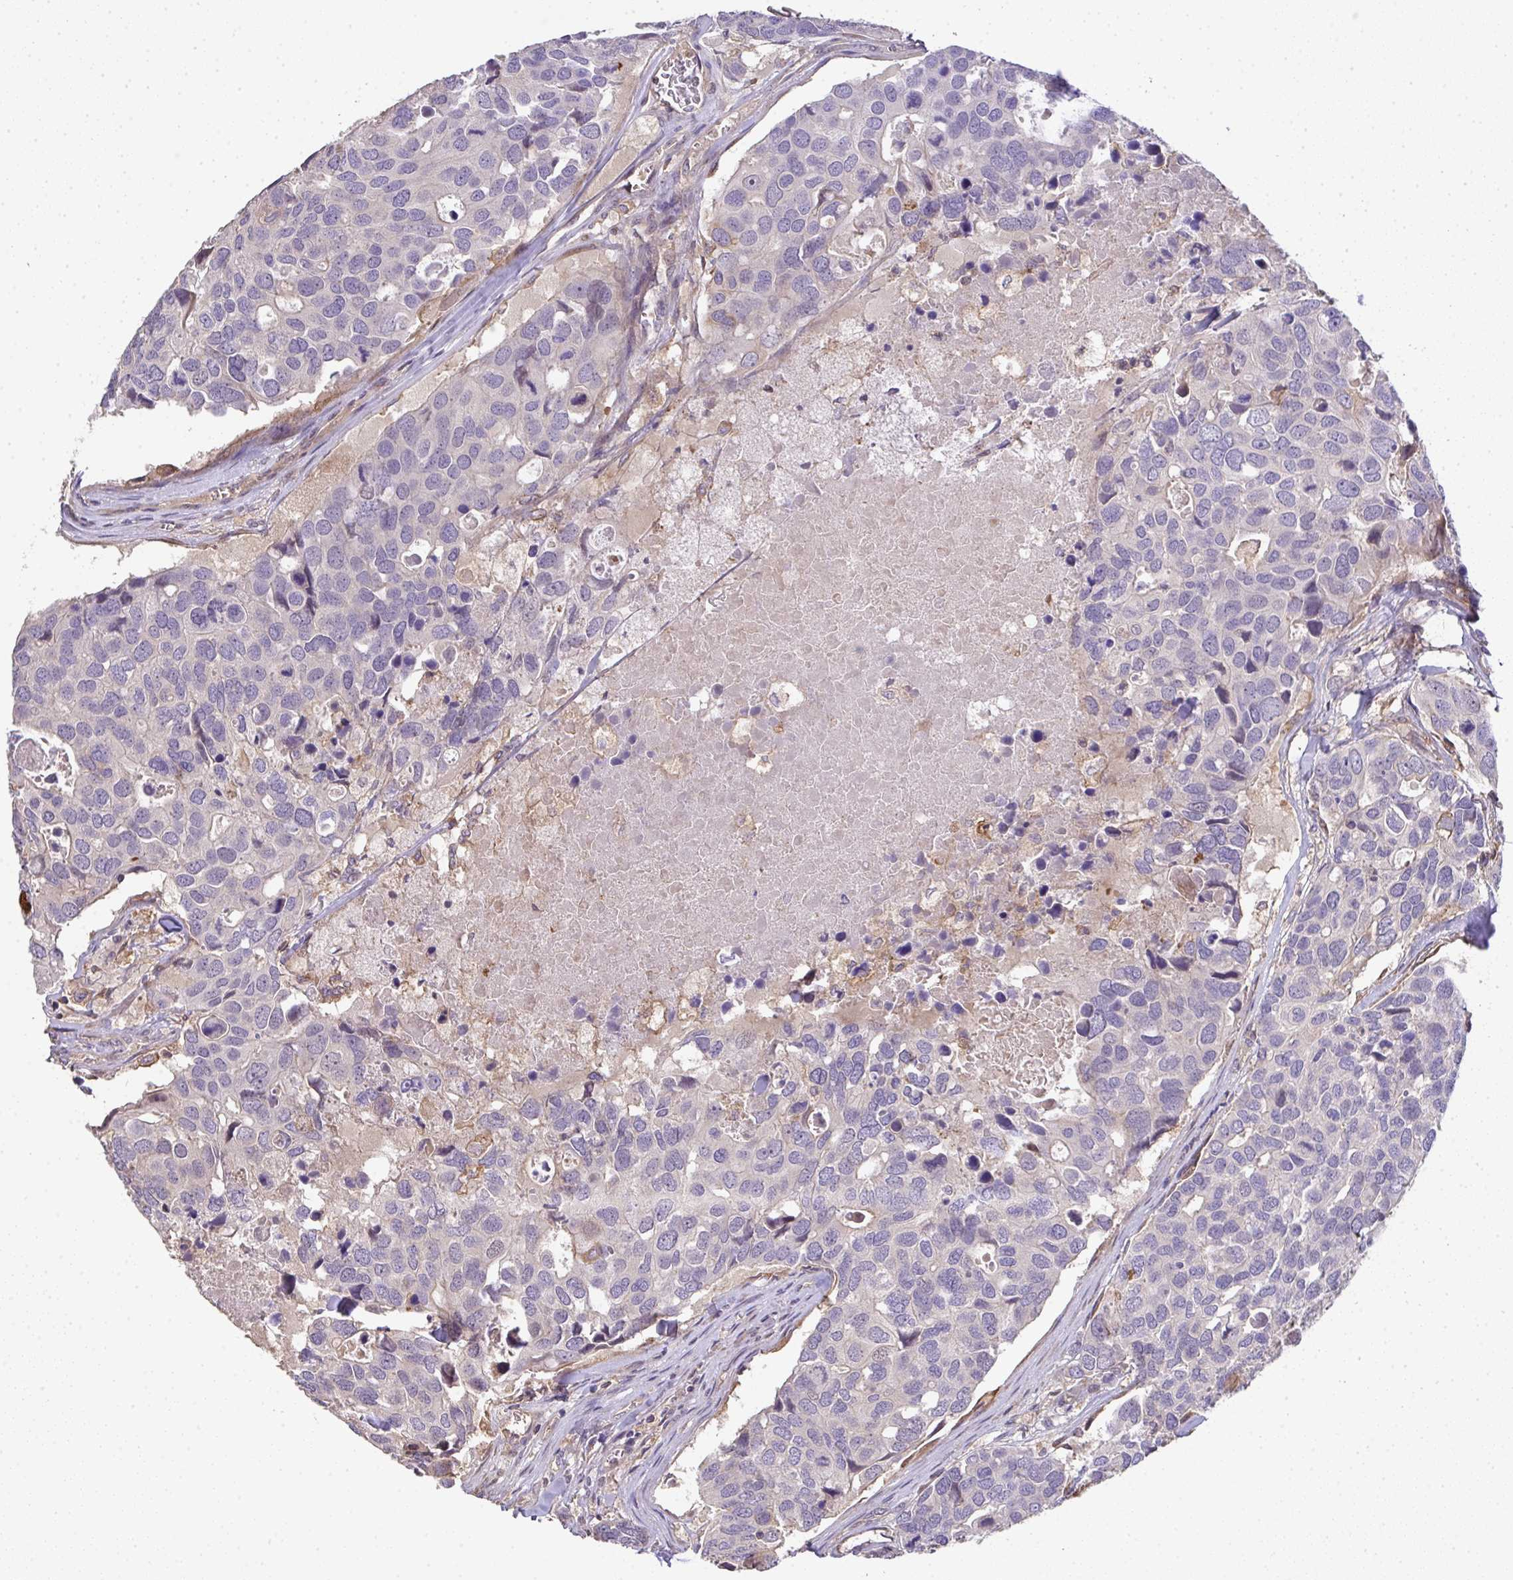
{"staining": {"intensity": "negative", "quantity": "none", "location": "none"}, "tissue": "breast cancer", "cell_type": "Tumor cells", "image_type": "cancer", "snomed": [{"axis": "morphology", "description": "Duct carcinoma"}, {"axis": "topography", "description": "Breast"}], "caption": "Immunohistochemistry of breast invasive ductal carcinoma exhibits no expression in tumor cells.", "gene": "EEF1AKMT1", "patient": {"sex": "female", "age": 83}}